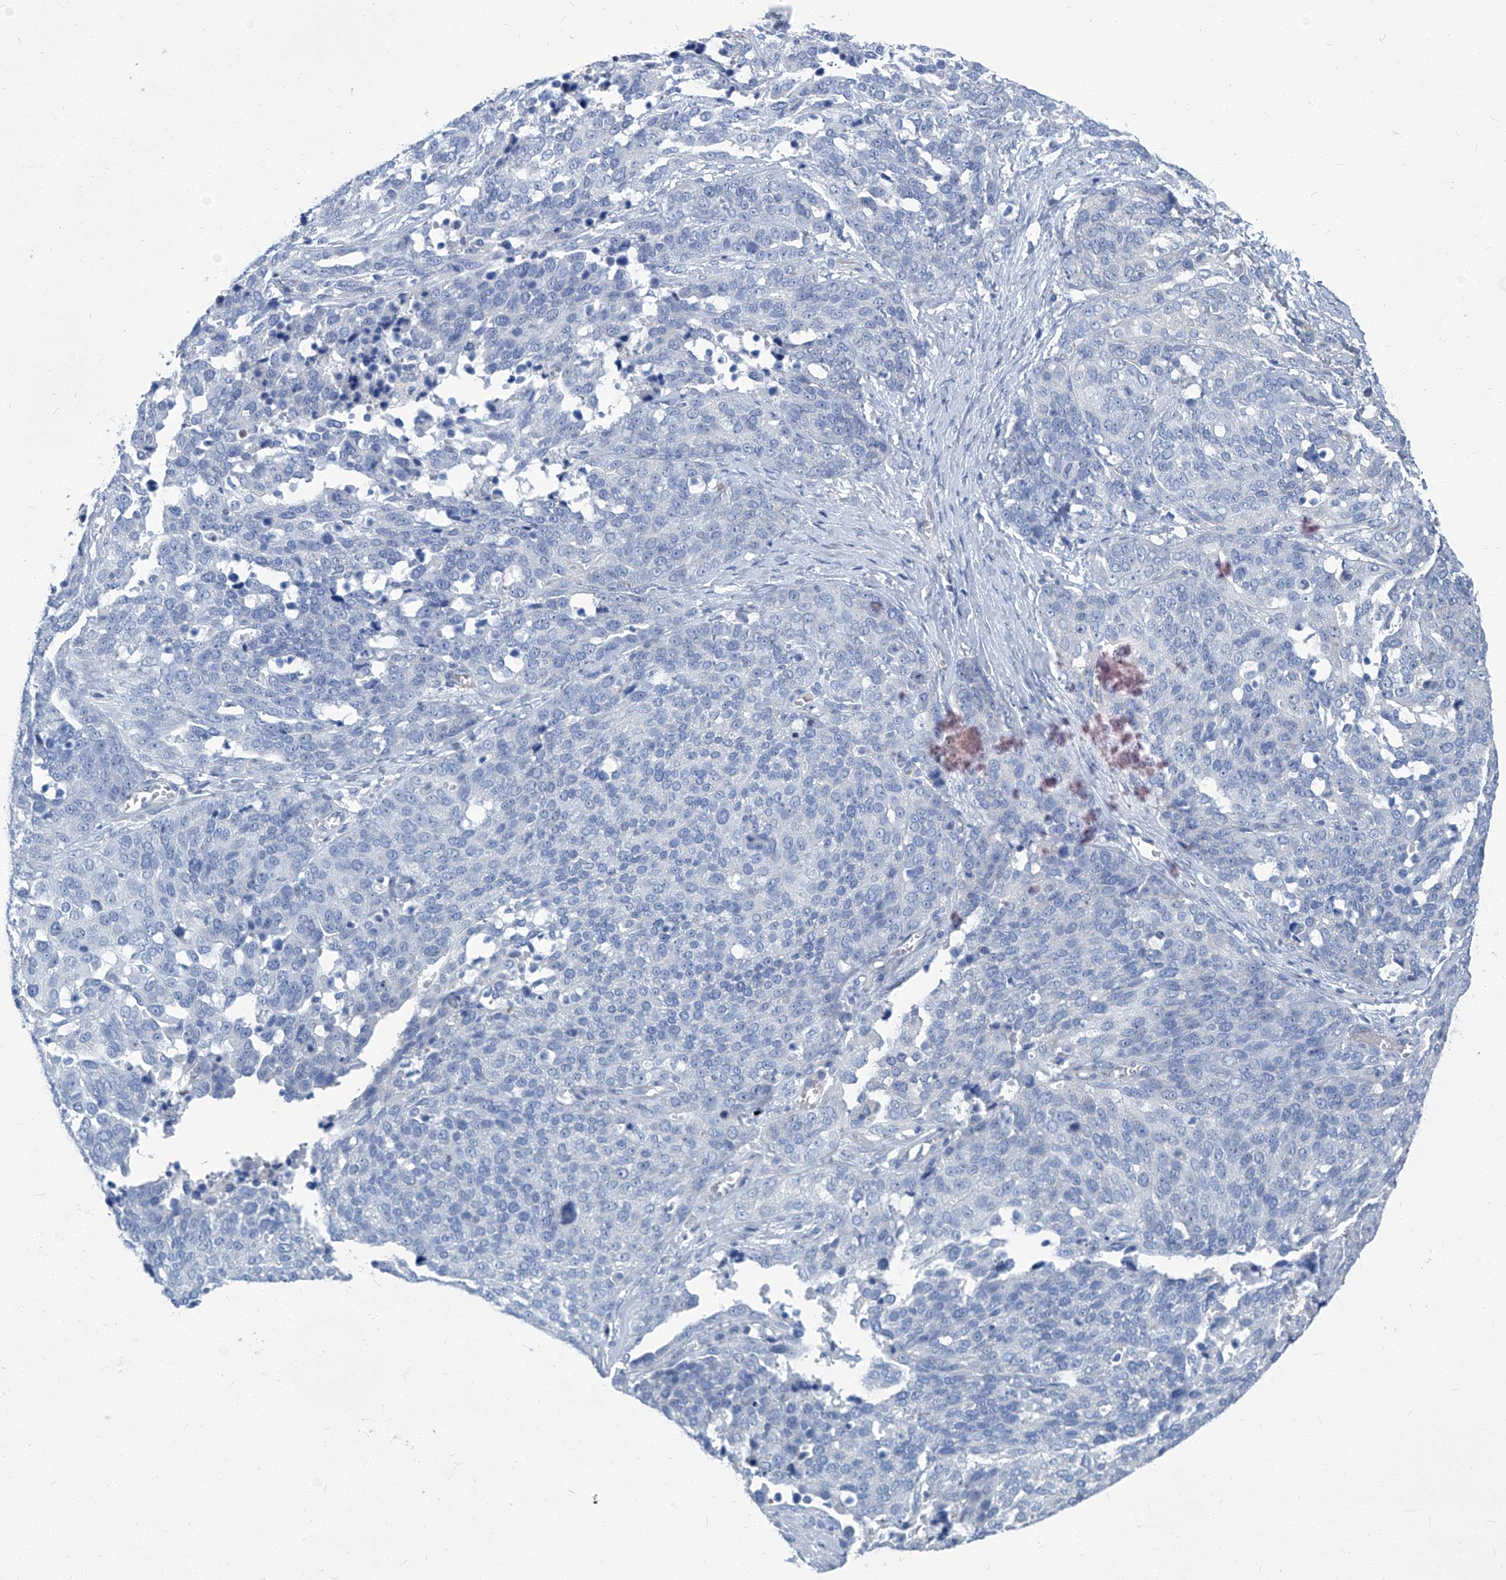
{"staining": {"intensity": "negative", "quantity": "none", "location": "none"}, "tissue": "ovarian cancer", "cell_type": "Tumor cells", "image_type": "cancer", "snomed": [{"axis": "morphology", "description": "Cystadenocarcinoma, serous, NOS"}, {"axis": "topography", "description": "Ovary"}], "caption": "This is an immunohistochemistry (IHC) histopathology image of human ovarian cancer. There is no staining in tumor cells.", "gene": "PFKL", "patient": {"sex": "female", "age": 44}}